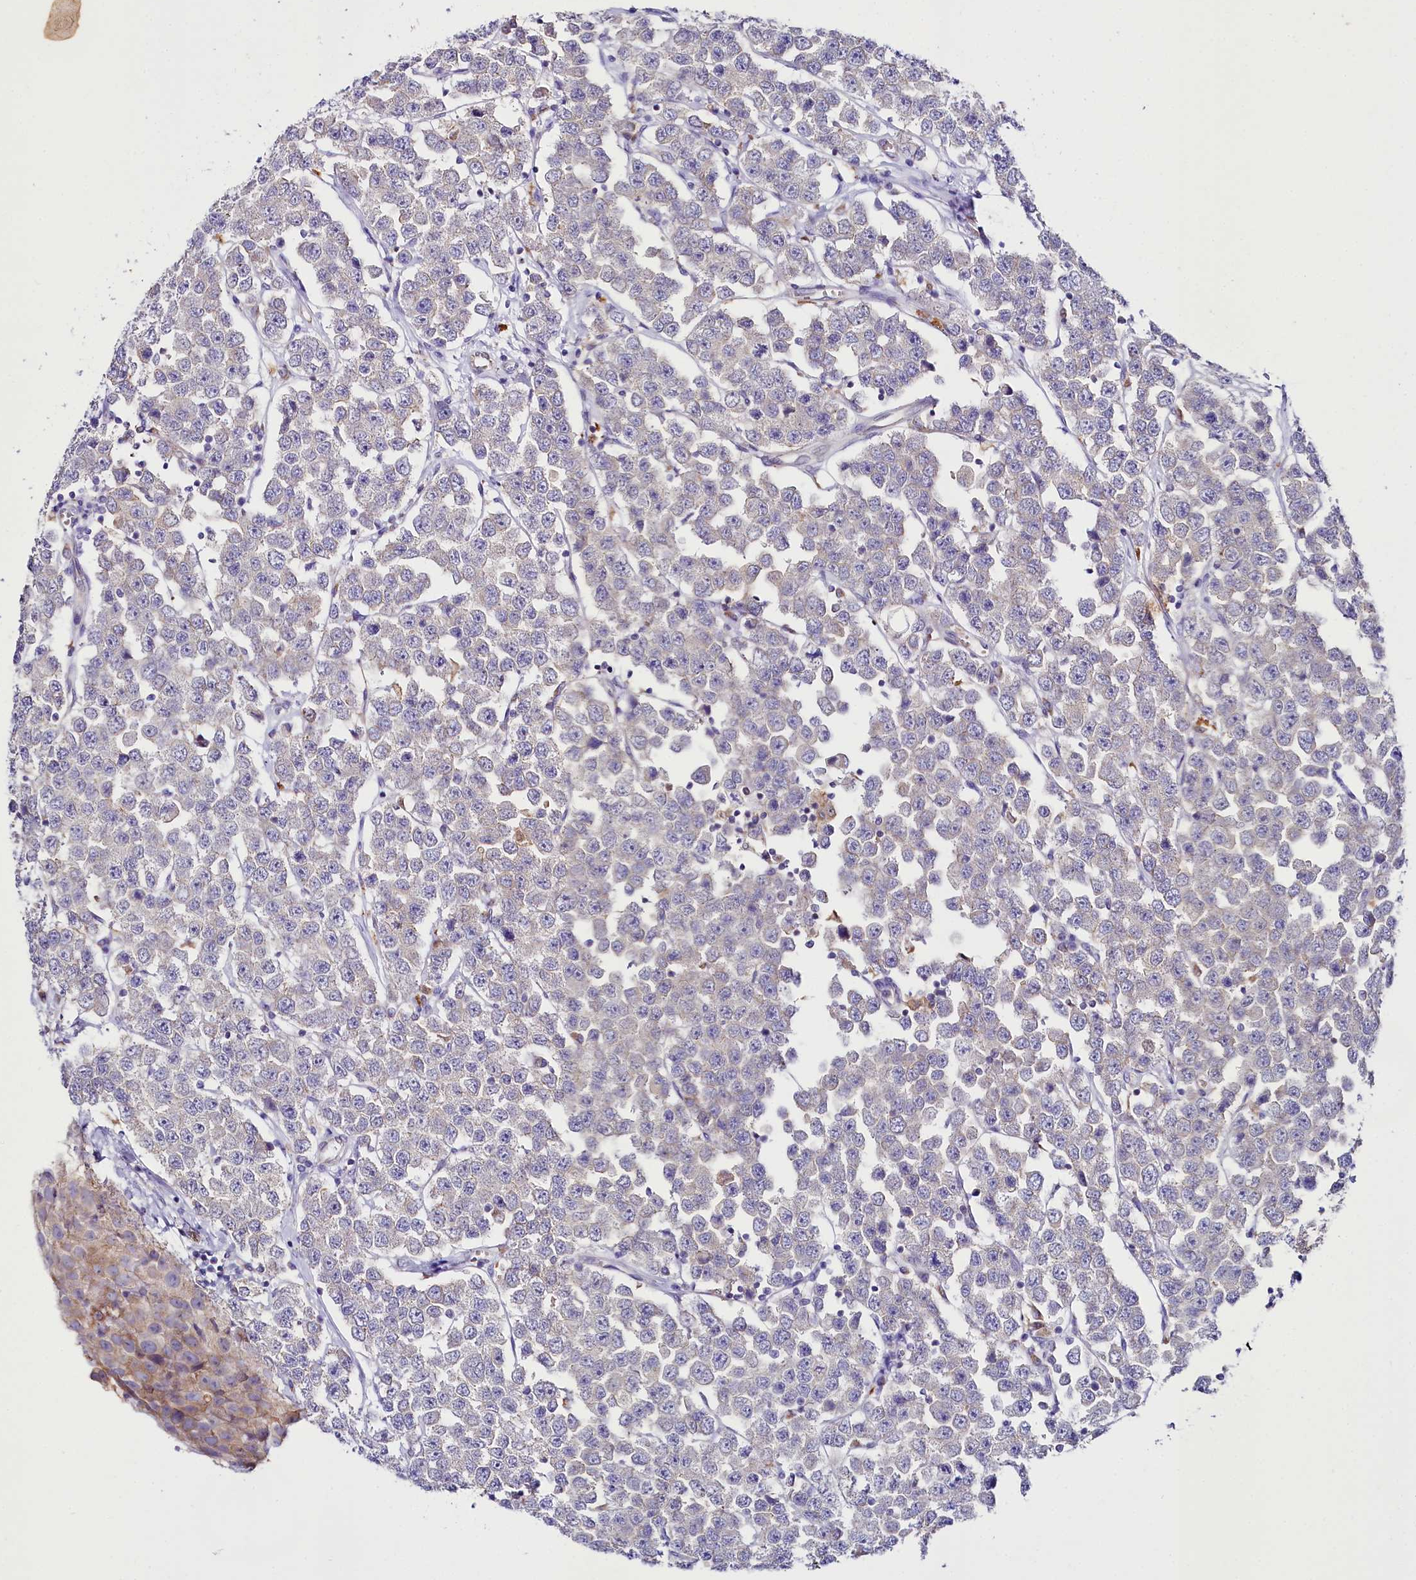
{"staining": {"intensity": "negative", "quantity": "none", "location": "none"}, "tissue": "testis cancer", "cell_type": "Tumor cells", "image_type": "cancer", "snomed": [{"axis": "morphology", "description": "Seminoma, NOS"}, {"axis": "topography", "description": "Testis"}], "caption": "Protein analysis of testis cancer (seminoma) displays no significant staining in tumor cells.", "gene": "SACM1L", "patient": {"sex": "male", "age": 28}}